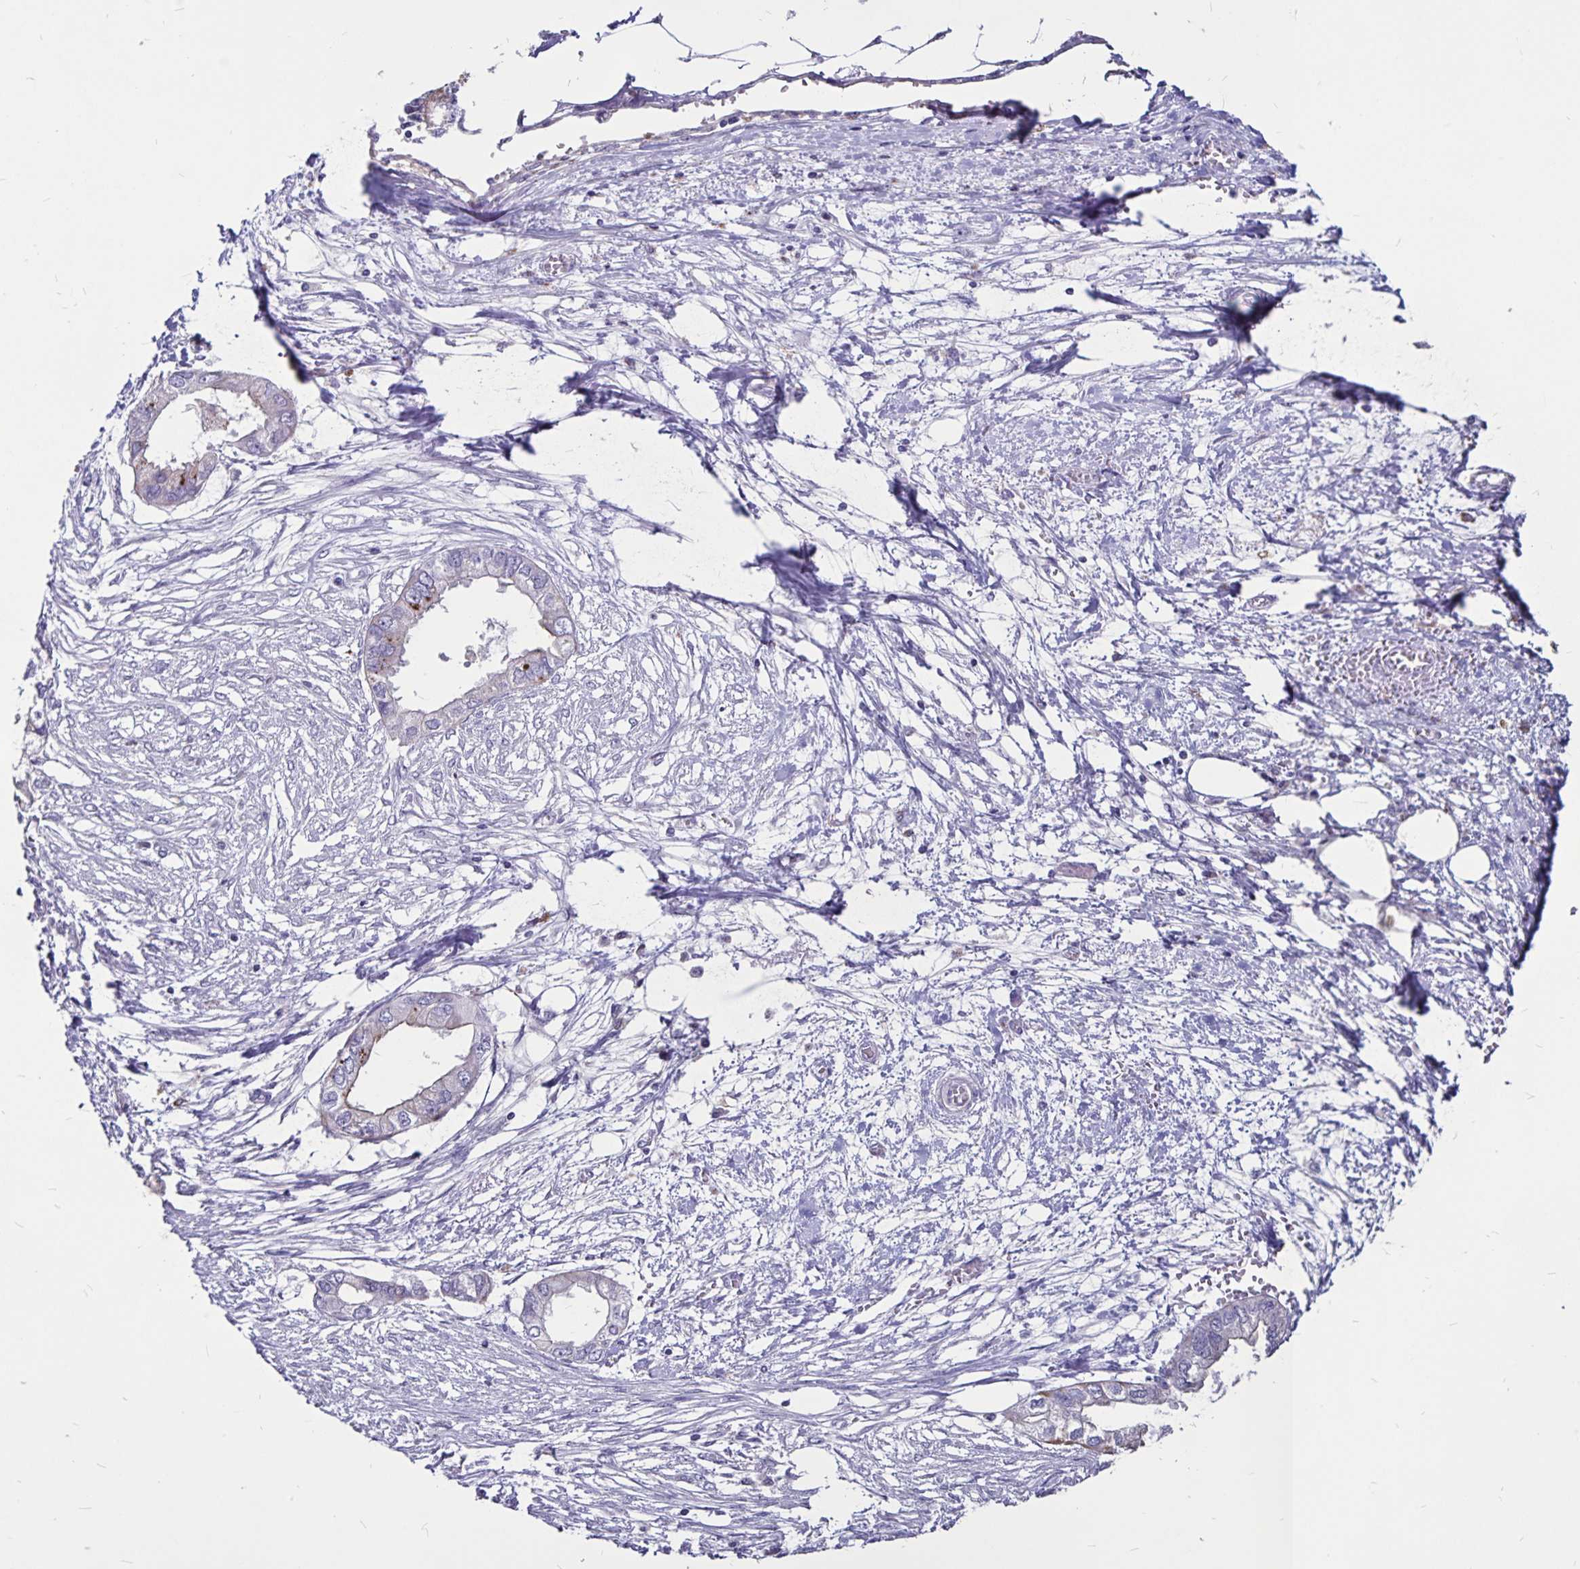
{"staining": {"intensity": "moderate", "quantity": "<25%", "location": "cytoplasmic/membranous"}, "tissue": "endometrial cancer", "cell_type": "Tumor cells", "image_type": "cancer", "snomed": [{"axis": "morphology", "description": "Adenocarcinoma, NOS"}, {"axis": "morphology", "description": "Adenocarcinoma, metastatic, NOS"}, {"axis": "topography", "description": "Adipose tissue"}, {"axis": "topography", "description": "Endometrium"}], "caption": "Immunohistochemical staining of human endometrial cancer (metastatic adenocarcinoma) shows moderate cytoplasmic/membranous protein expression in approximately <25% of tumor cells. (Brightfield microscopy of DAB IHC at high magnification).", "gene": "EVPL", "patient": {"sex": "female", "age": 67}}